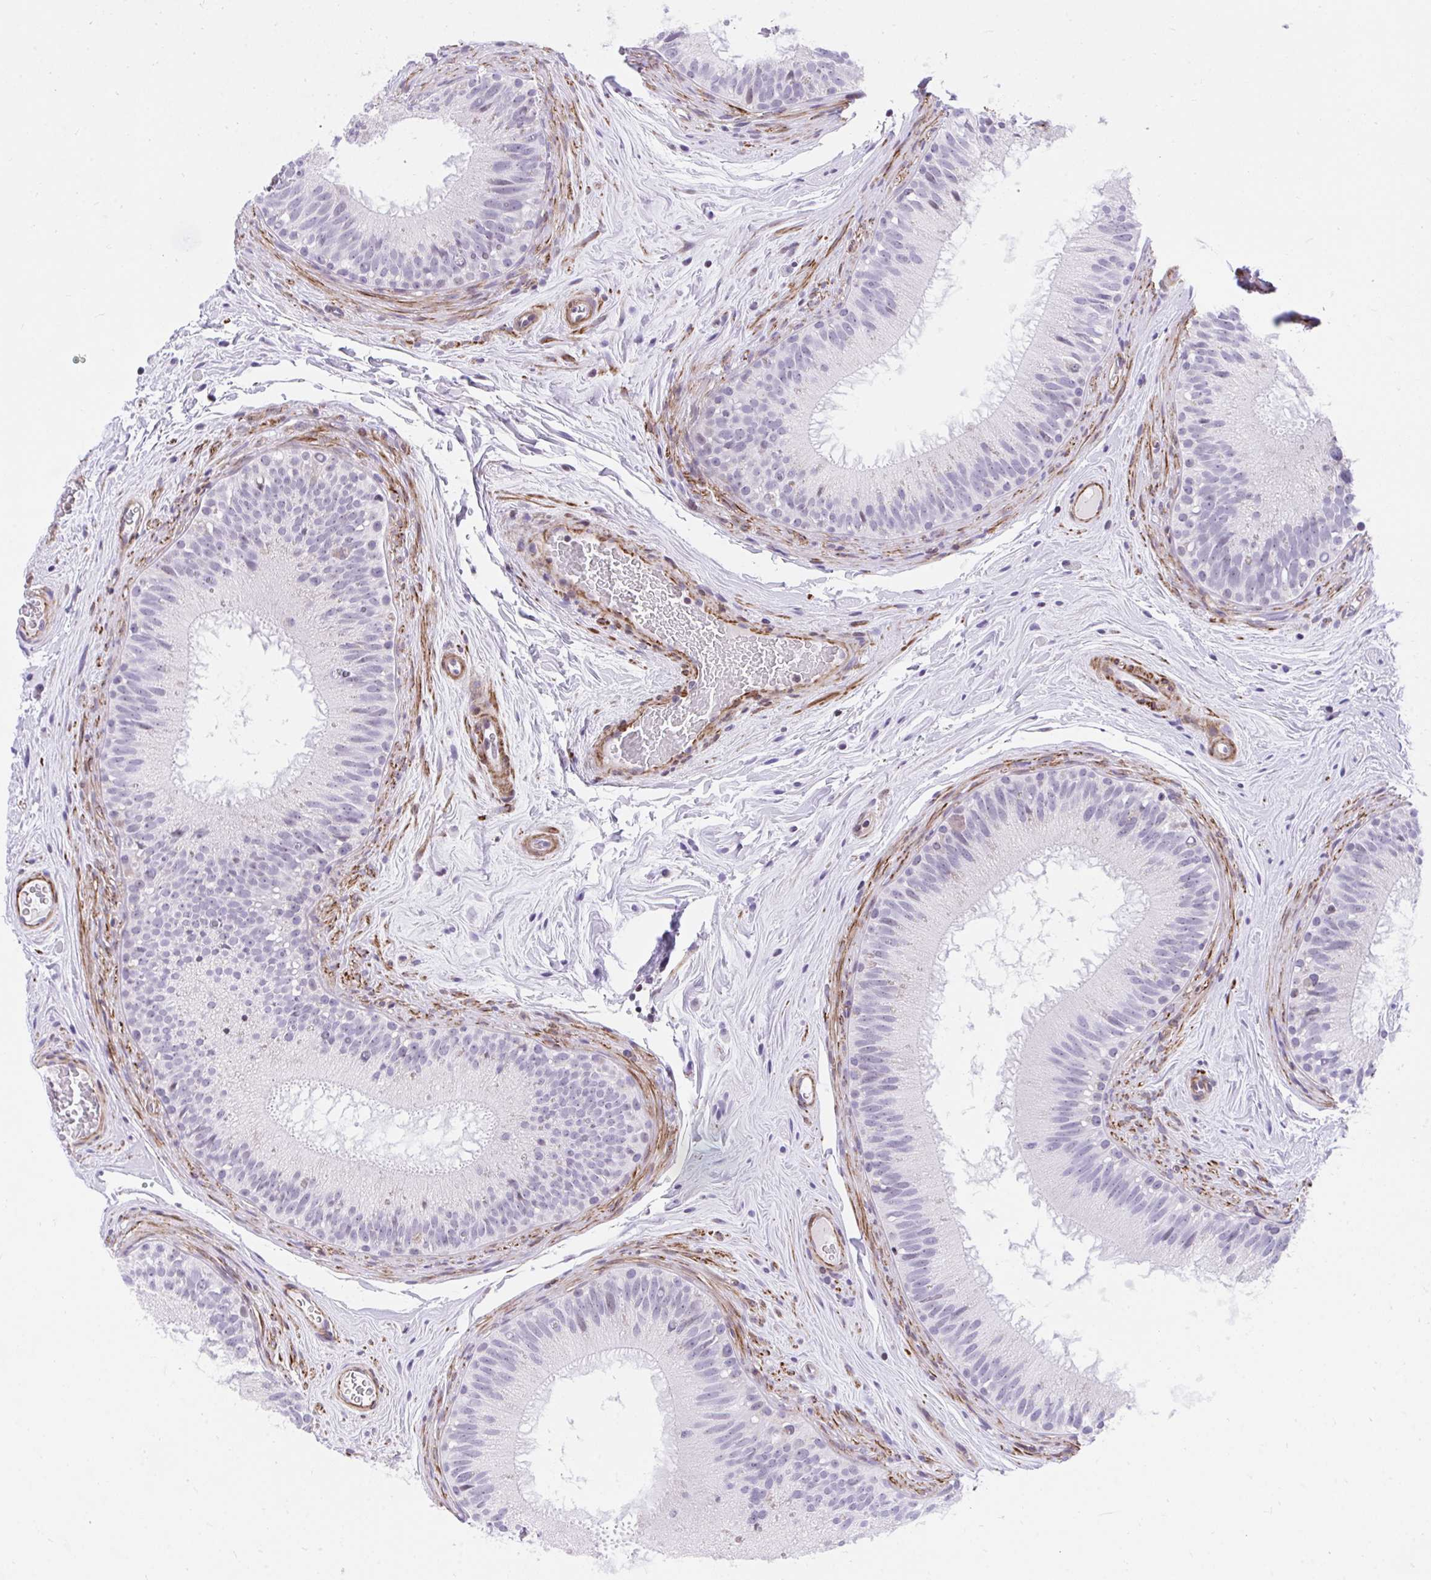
{"staining": {"intensity": "negative", "quantity": "none", "location": "none"}, "tissue": "epididymis", "cell_type": "Glandular cells", "image_type": "normal", "snomed": [{"axis": "morphology", "description": "Normal tissue, NOS"}, {"axis": "topography", "description": "Epididymis"}], "caption": "This is an immunohistochemistry micrograph of benign epididymis. There is no expression in glandular cells.", "gene": "KCNN4", "patient": {"sex": "male", "age": 44}}